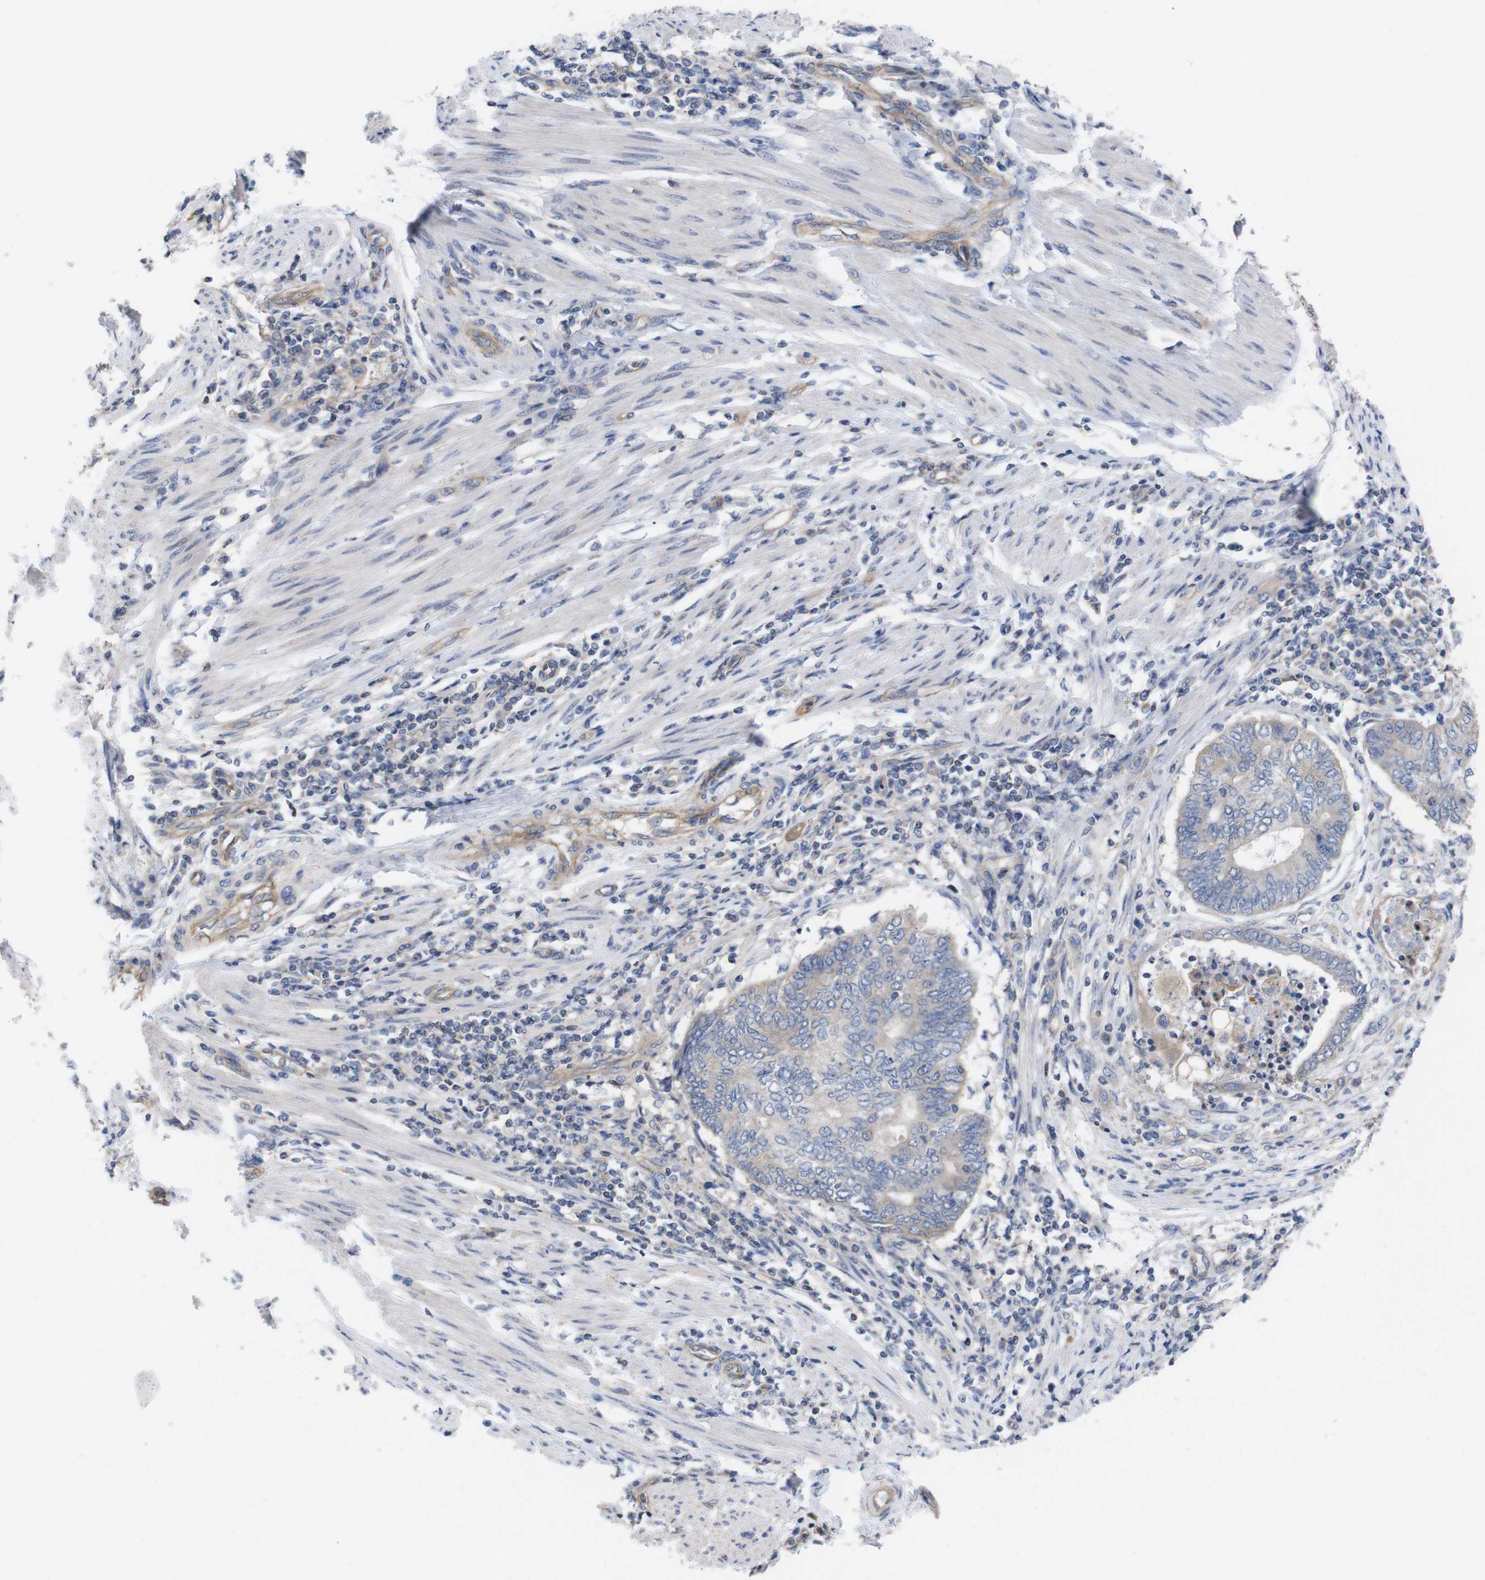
{"staining": {"intensity": "weak", "quantity": "25%-75%", "location": "cytoplasmic/membranous"}, "tissue": "endometrial cancer", "cell_type": "Tumor cells", "image_type": "cancer", "snomed": [{"axis": "morphology", "description": "Adenocarcinoma, NOS"}, {"axis": "topography", "description": "Uterus"}, {"axis": "topography", "description": "Endometrium"}], "caption": "Immunohistochemistry (DAB) staining of adenocarcinoma (endometrial) shows weak cytoplasmic/membranous protein staining in about 25%-75% of tumor cells.", "gene": "USH1C", "patient": {"sex": "female", "age": 70}}